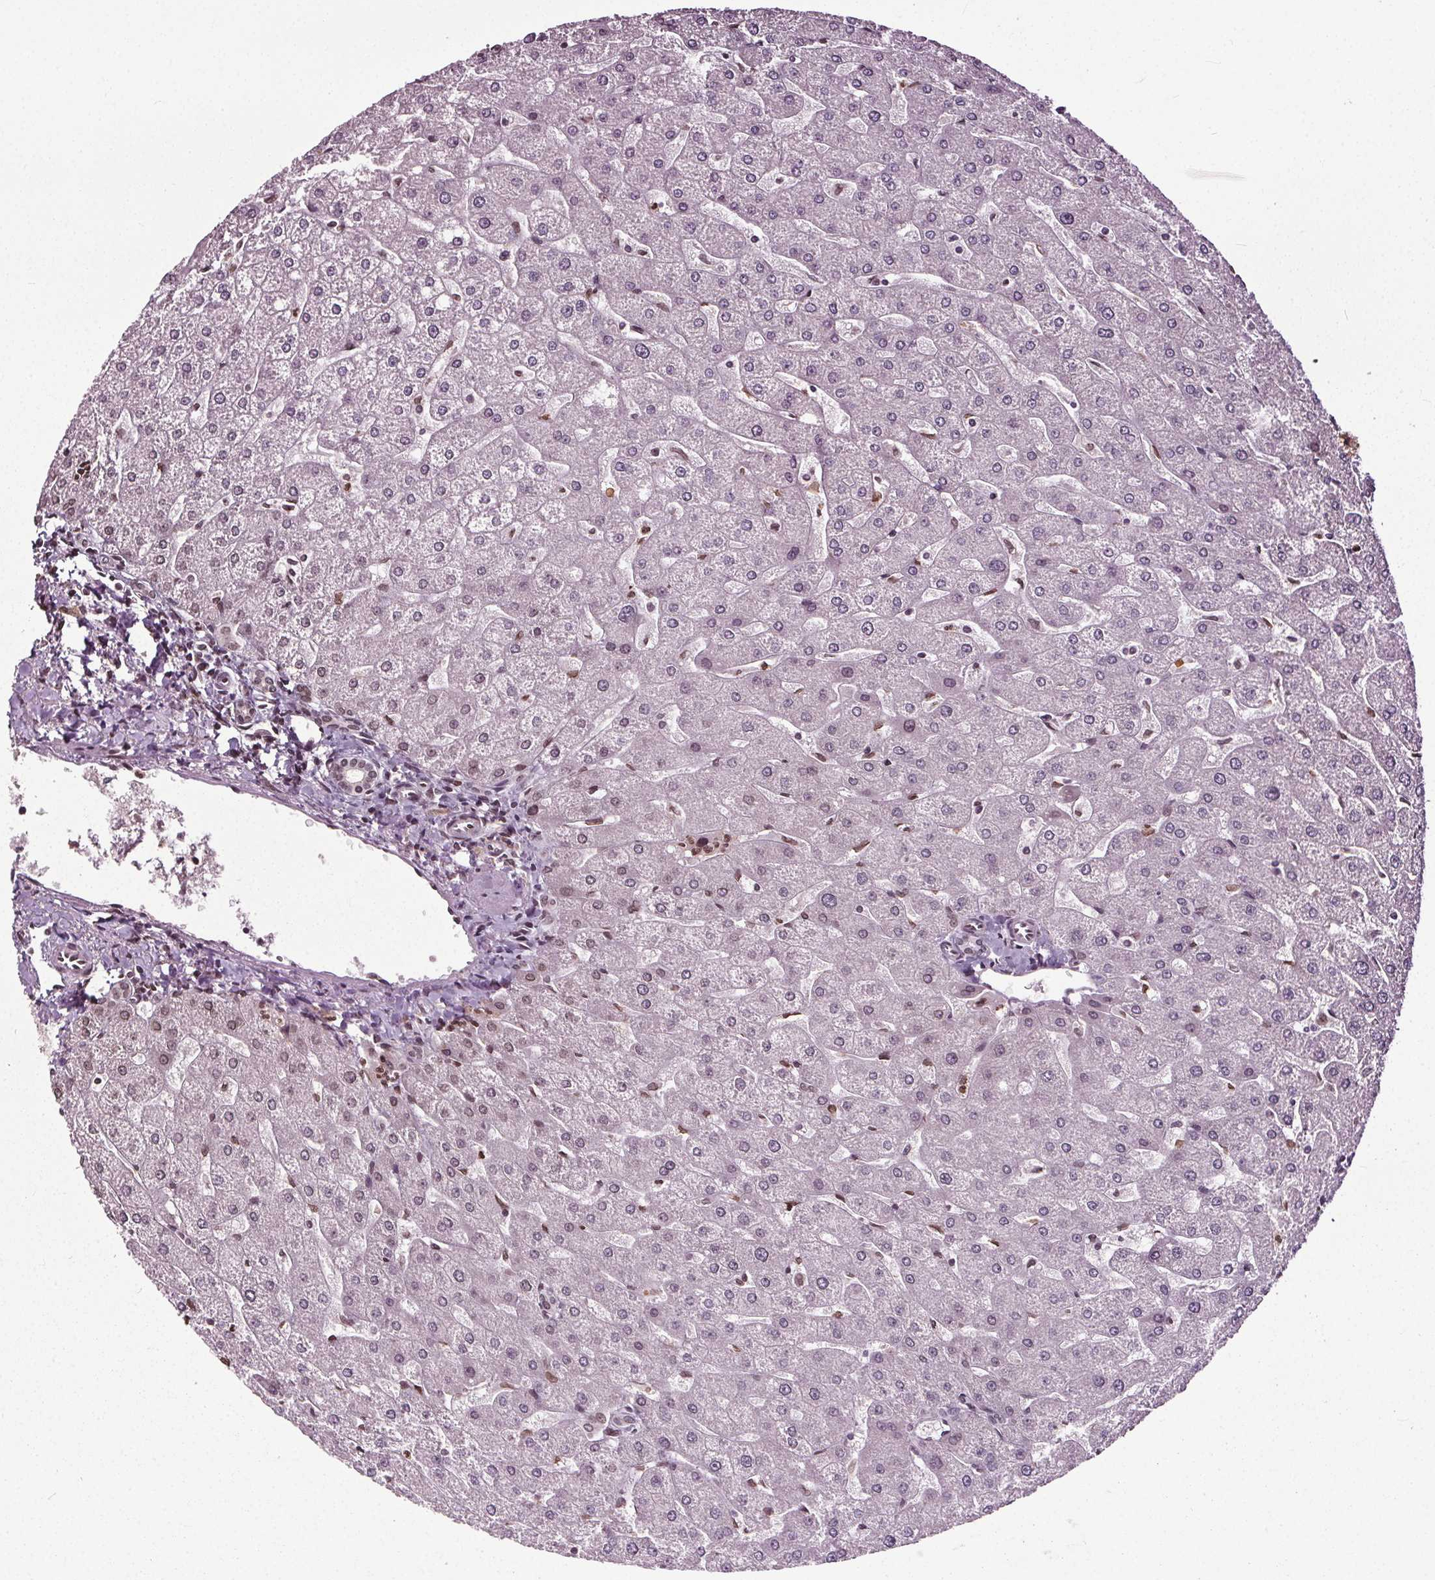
{"staining": {"intensity": "weak", "quantity": "<25%", "location": "nuclear"}, "tissue": "liver", "cell_type": "Cholangiocytes", "image_type": "normal", "snomed": [{"axis": "morphology", "description": "Normal tissue, NOS"}, {"axis": "topography", "description": "Liver"}], "caption": "Immunohistochemical staining of unremarkable human liver shows no significant expression in cholangiocytes. (IHC, brightfield microscopy, high magnification).", "gene": "TTC39C", "patient": {"sex": "male", "age": 67}}